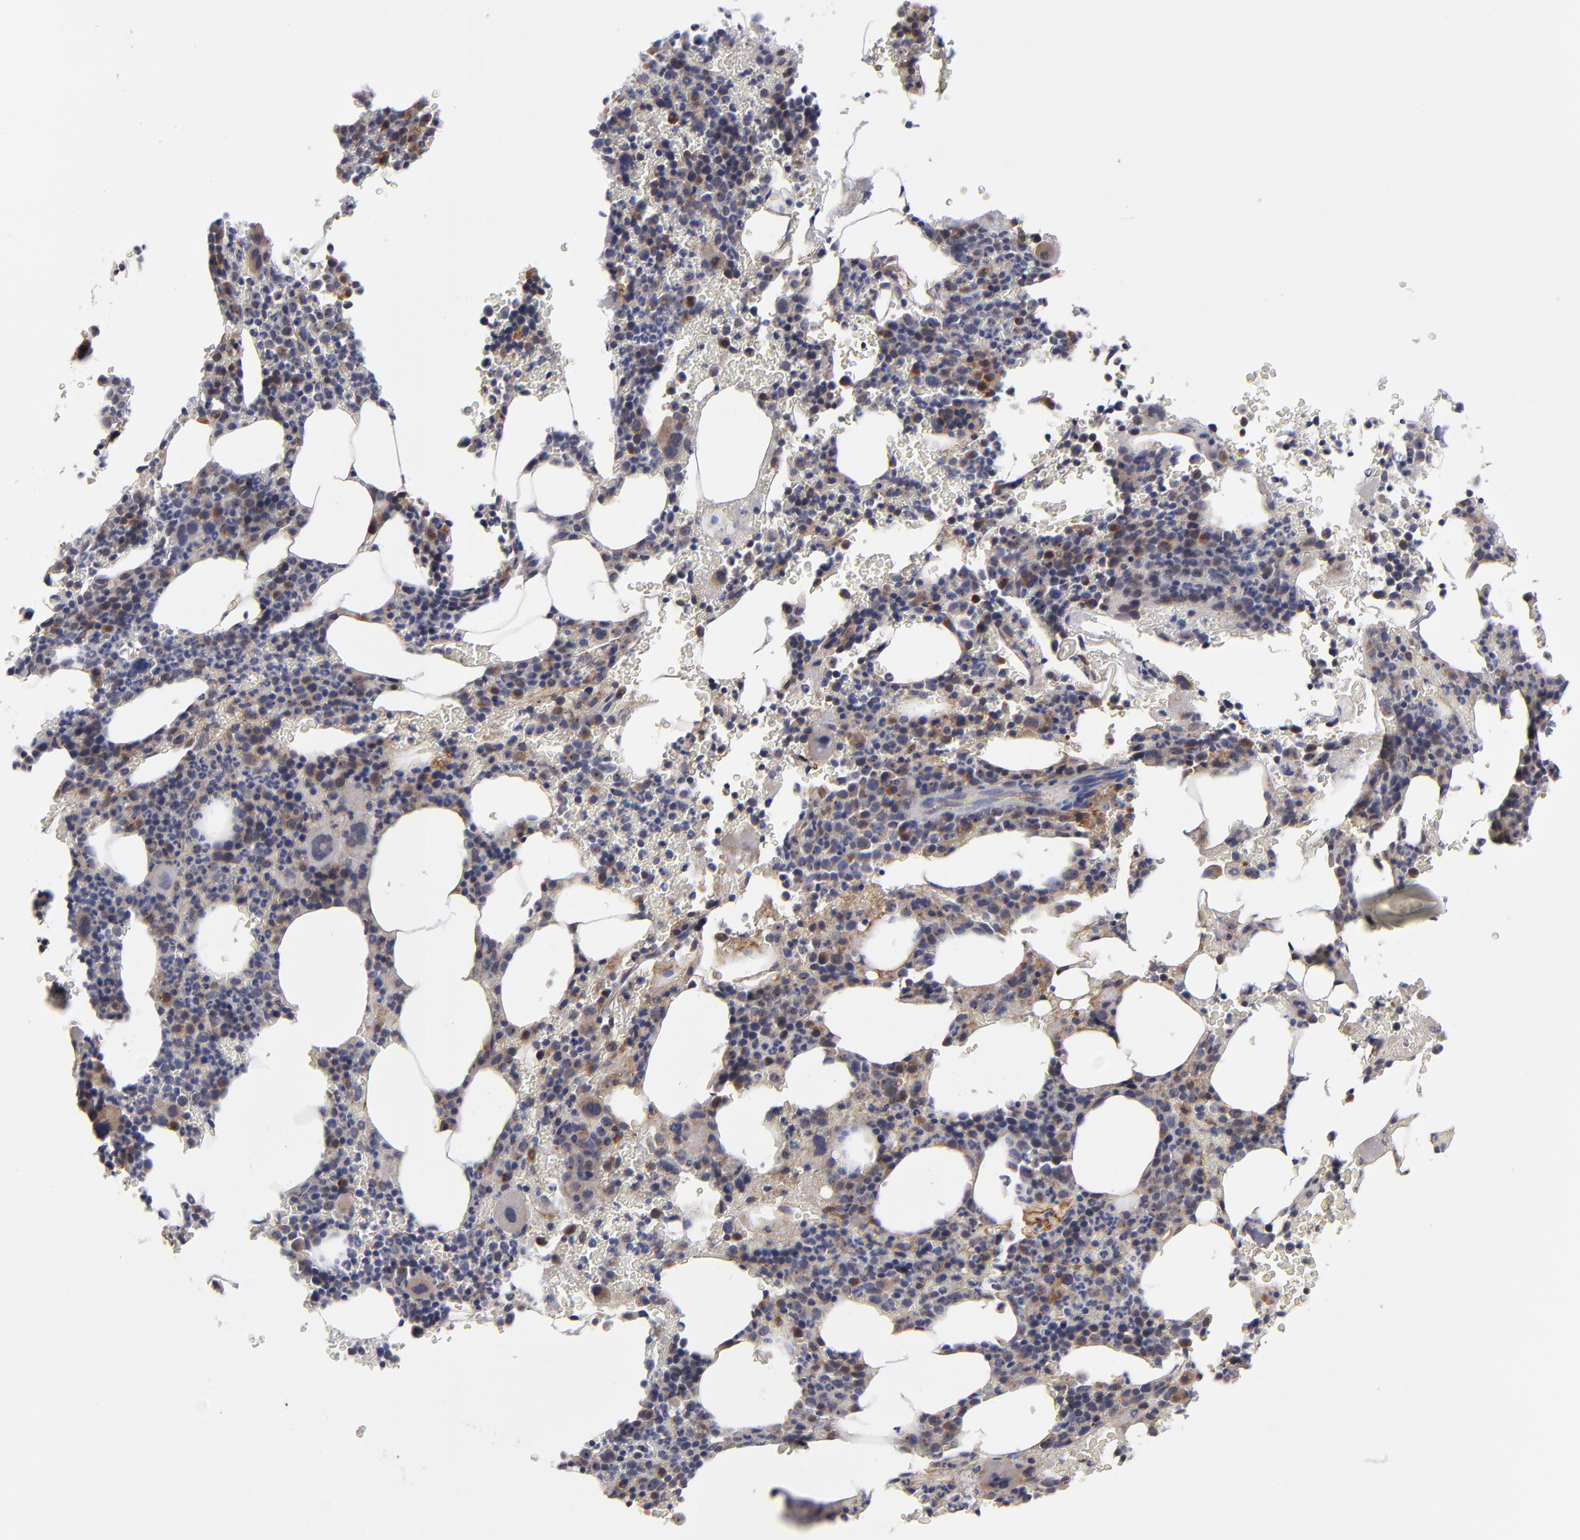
{"staining": {"intensity": "moderate", "quantity": "<25%", "location": "cytoplasmic/membranous,nuclear"}, "tissue": "bone marrow", "cell_type": "Hematopoietic cells", "image_type": "normal", "snomed": [{"axis": "morphology", "description": "Normal tissue, NOS"}, {"axis": "topography", "description": "Bone marrow"}], "caption": "Normal bone marrow reveals moderate cytoplasmic/membranous,nuclear expression in approximately <25% of hematopoietic cells The staining is performed using DAB brown chromogen to label protein expression. The nuclei are counter-stained blue using hematoxylin..", "gene": "EXD2", "patient": {"sex": "male", "age": 82}}